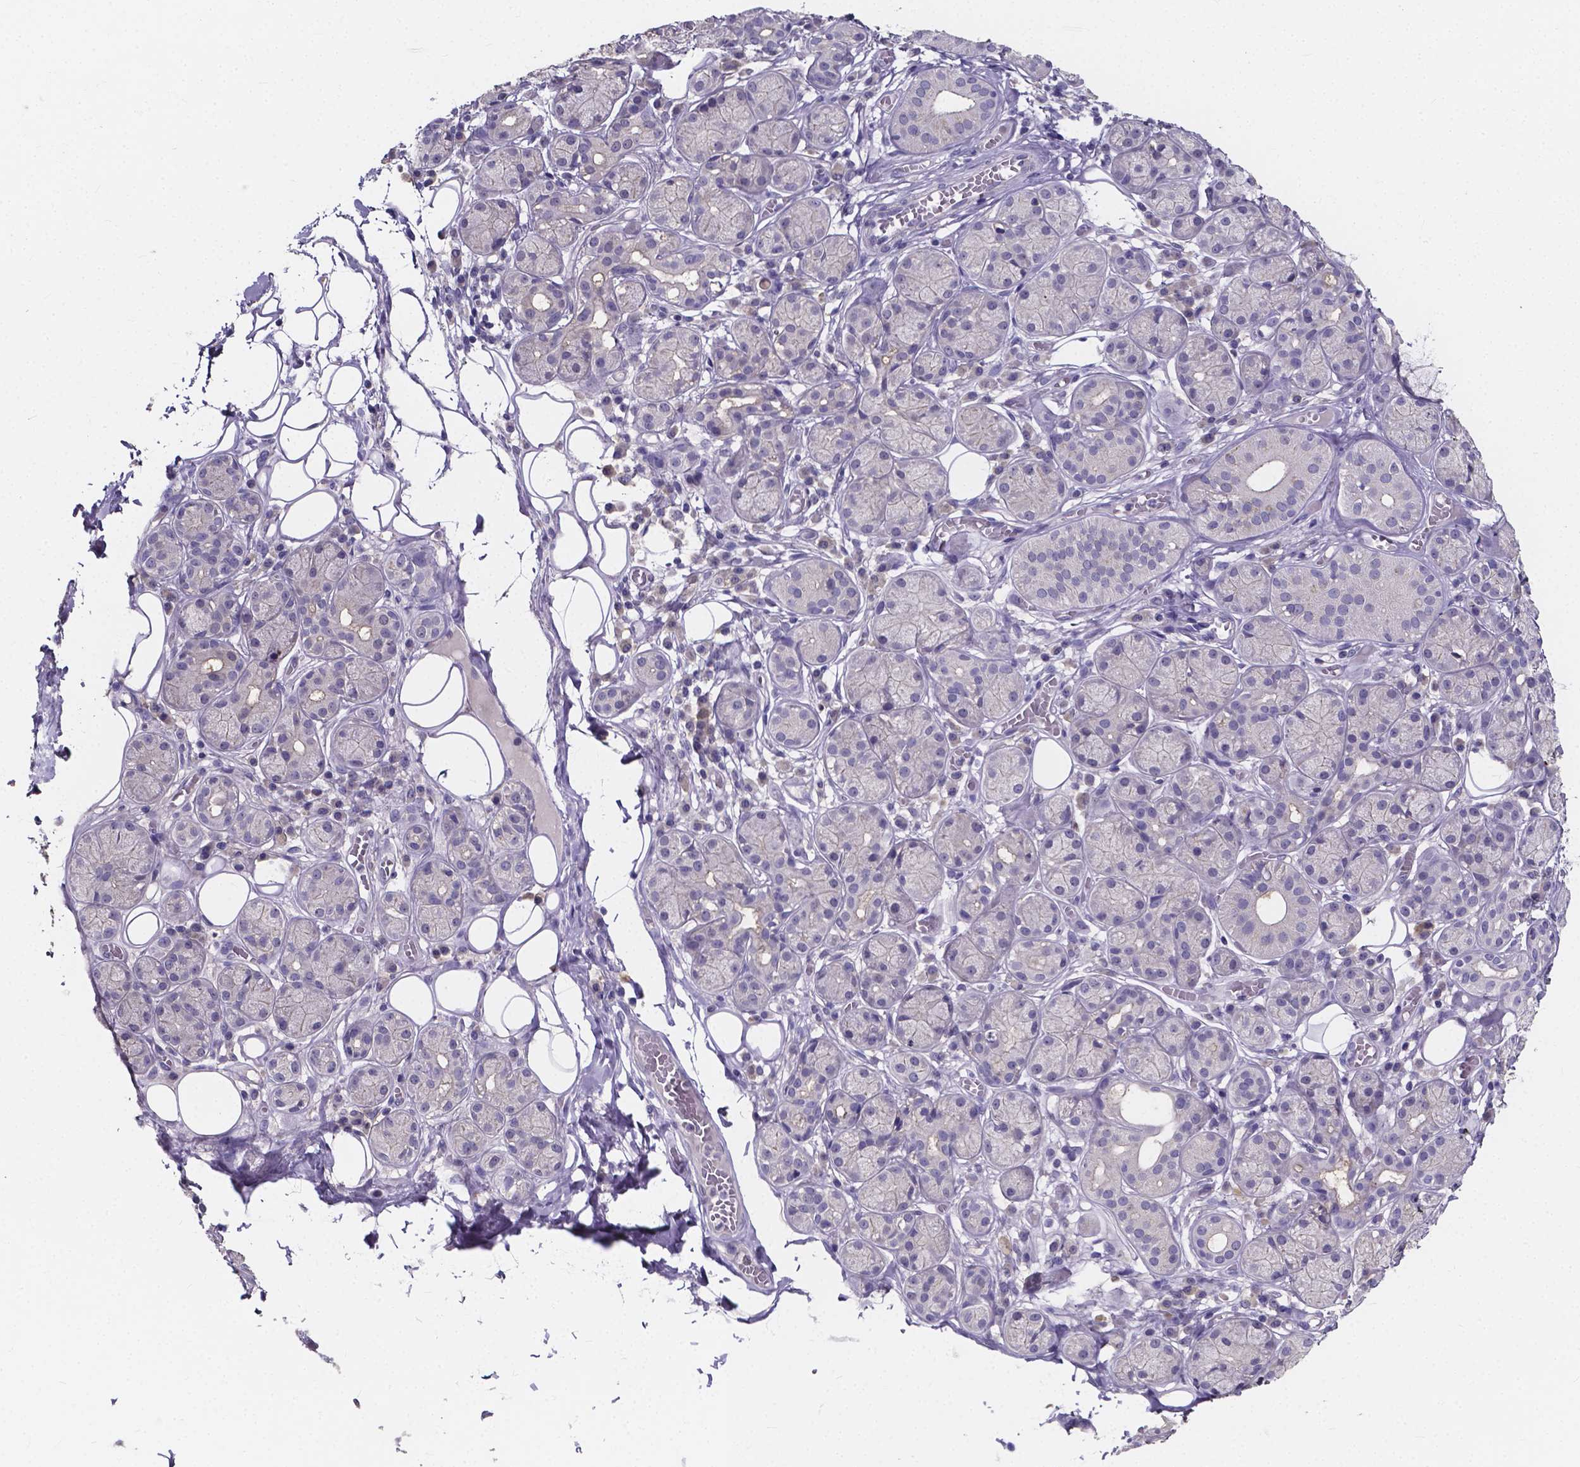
{"staining": {"intensity": "negative", "quantity": "none", "location": "none"}, "tissue": "salivary gland", "cell_type": "Glandular cells", "image_type": "normal", "snomed": [{"axis": "morphology", "description": "Normal tissue, NOS"}, {"axis": "topography", "description": "Salivary gland"}, {"axis": "topography", "description": "Peripheral nerve tissue"}], "caption": "High power microscopy micrograph of an IHC photomicrograph of unremarkable salivary gland, revealing no significant staining in glandular cells.", "gene": "SPOCD1", "patient": {"sex": "male", "age": 71}}